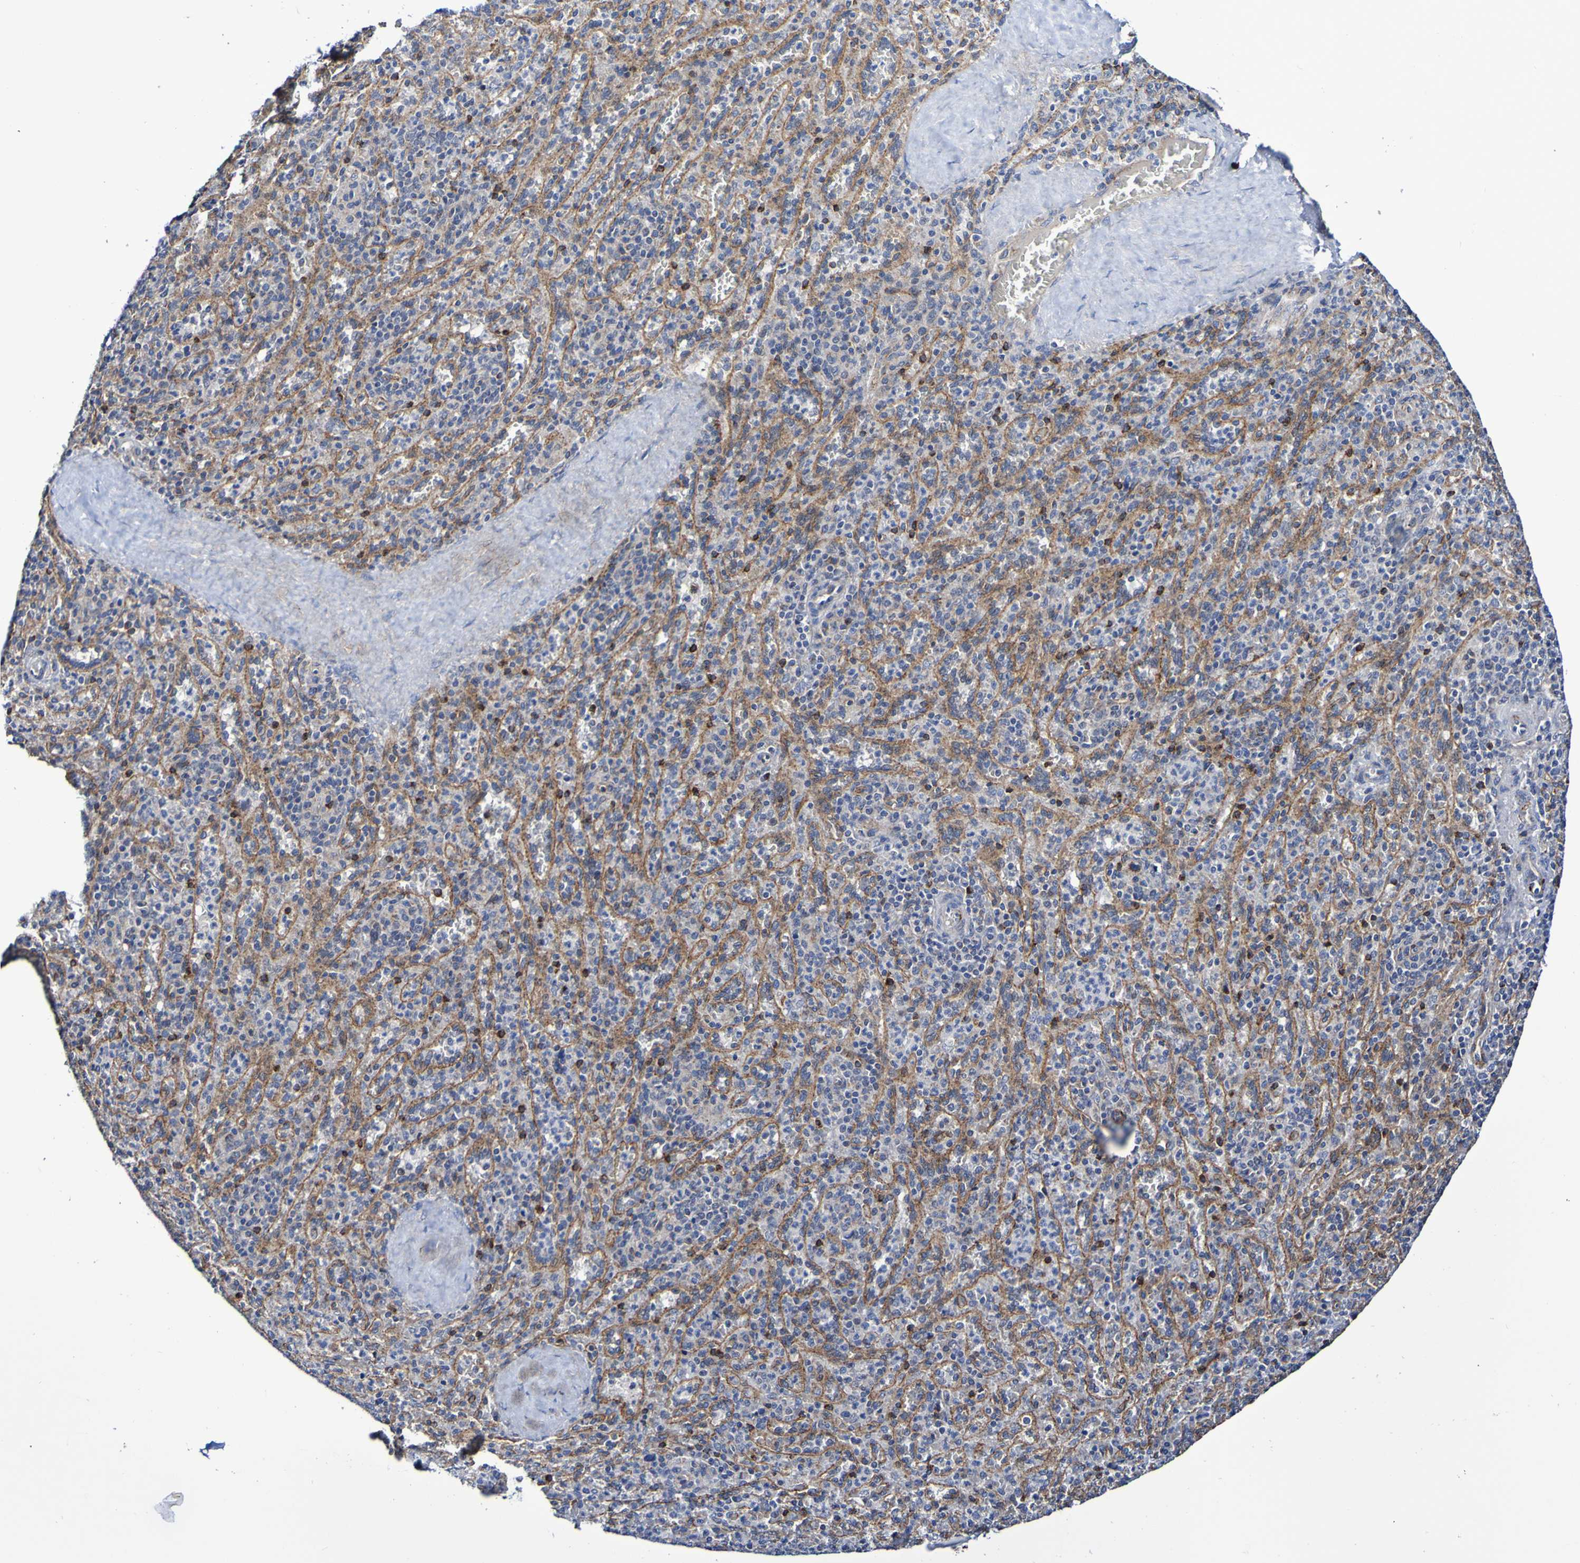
{"staining": {"intensity": "moderate", "quantity": "<25%", "location": "cytoplasmic/membranous"}, "tissue": "spleen", "cell_type": "Cells in red pulp", "image_type": "normal", "snomed": [{"axis": "morphology", "description": "Normal tissue, NOS"}, {"axis": "topography", "description": "Spleen"}], "caption": "Cells in red pulp show low levels of moderate cytoplasmic/membranous positivity in about <25% of cells in benign human spleen. The staining was performed using DAB (3,3'-diaminobenzidine), with brown indicating positive protein expression. Nuclei are stained blue with hematoxylin.", "gene": "GJB1", "patient": {"sex": "male", "age": 36}}